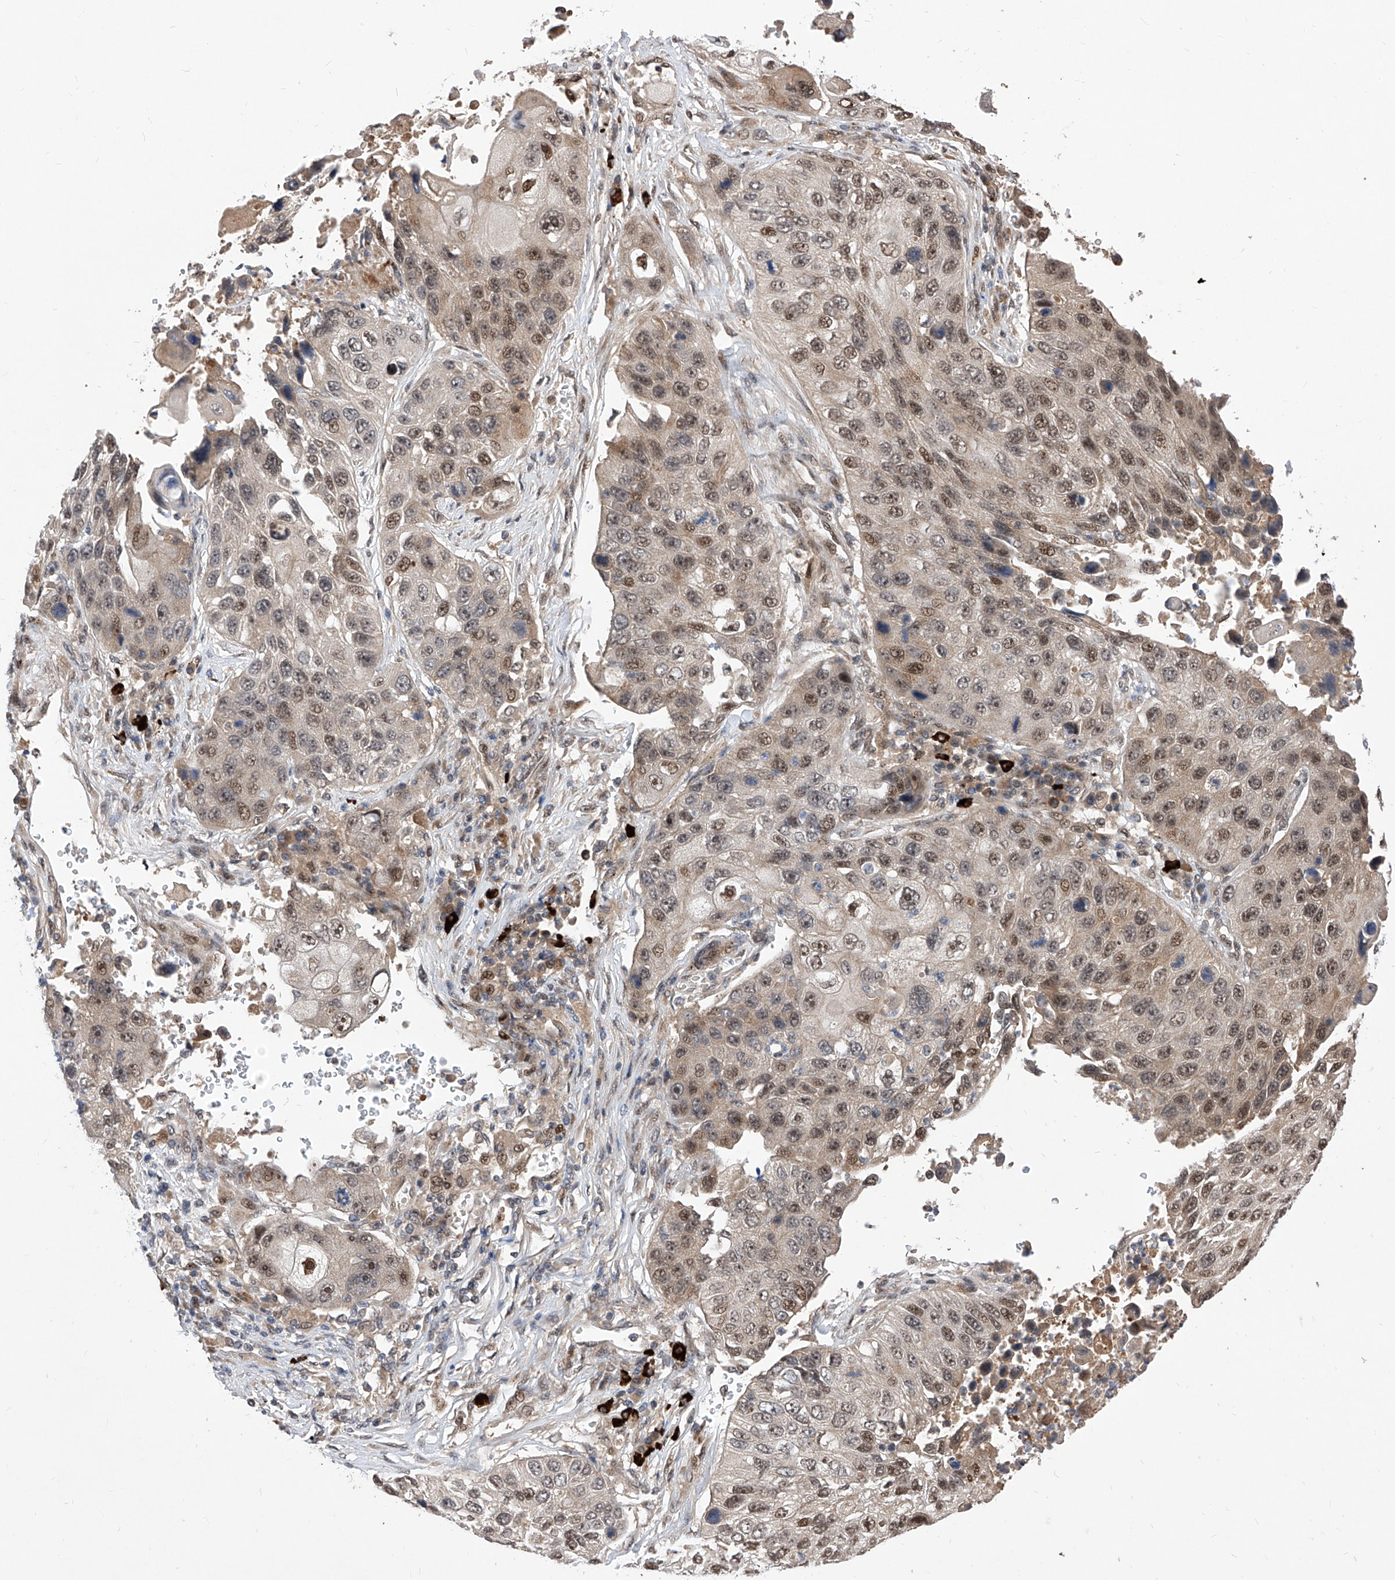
{"staining": {"intensity": "moderate", "quantity": ">75%", "location": "nuclear"}, "tissue": "lung cancer", "cell_type": "Tumor cells", "image_type": "cancer", "snomed": [{"axis": "morphology", "description": "Squamous cell carcinoma, NOS"}, {"axis": "topography", "description": "Lung"}], "caption": "The histopathology image reveals immunohistochemical staining of lung cancer (squamous cell carcinoma). There is moderate nuclear staining is seen in approximately >75% of tumor cells.", "gene": "LGR4", "patient": {"sex": "male", "age": 61}}